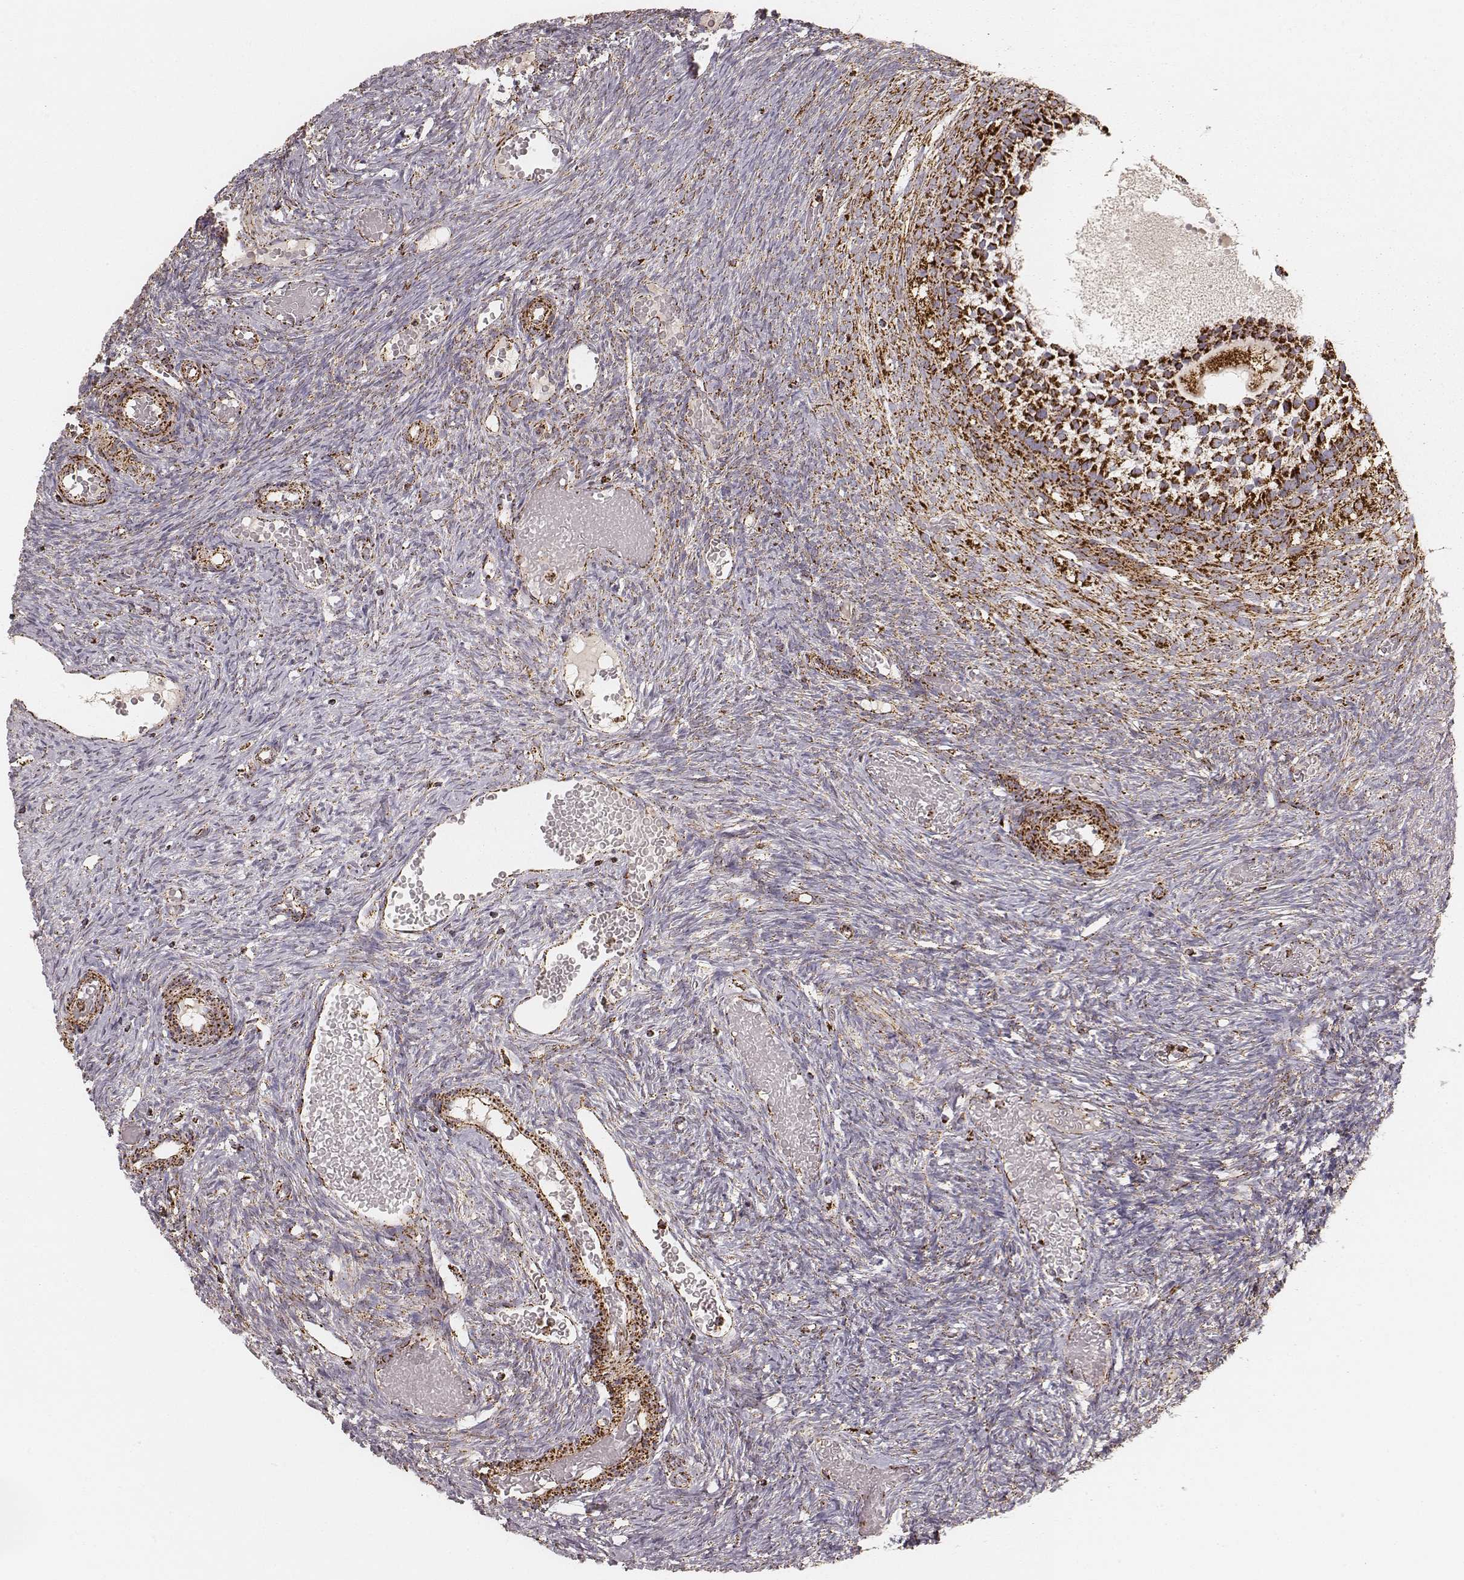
{"staining": {"intensity": "moderate", "quantity": "25%-75%", "location": "cytoplasmic/membranous"}, "tissue": "ovary", "cell_type": "Ovarian stroma cells", "image_type": "normal", "snomed": [{"axis": "morphology", "description": "Normal tissue, NOS"}, {"axis": "topography", "description": "Ovary"}], "caption": "IHC staining of unremarkable ovary, which demonstrates medium levels of moderate cytoplasmic/membranous positivity in approximately 25%-75% of ovarian stroma cells indicating moderate cytoplasmic/membranous protein positivity. The staining was performed using DAB (3,3'-diaminobenzidine) (brown) for protein detection and nuclei were counterstained in hematoxylin (blue).", "gene": "CS", "patient": {"sex": "female", "age": 39}}